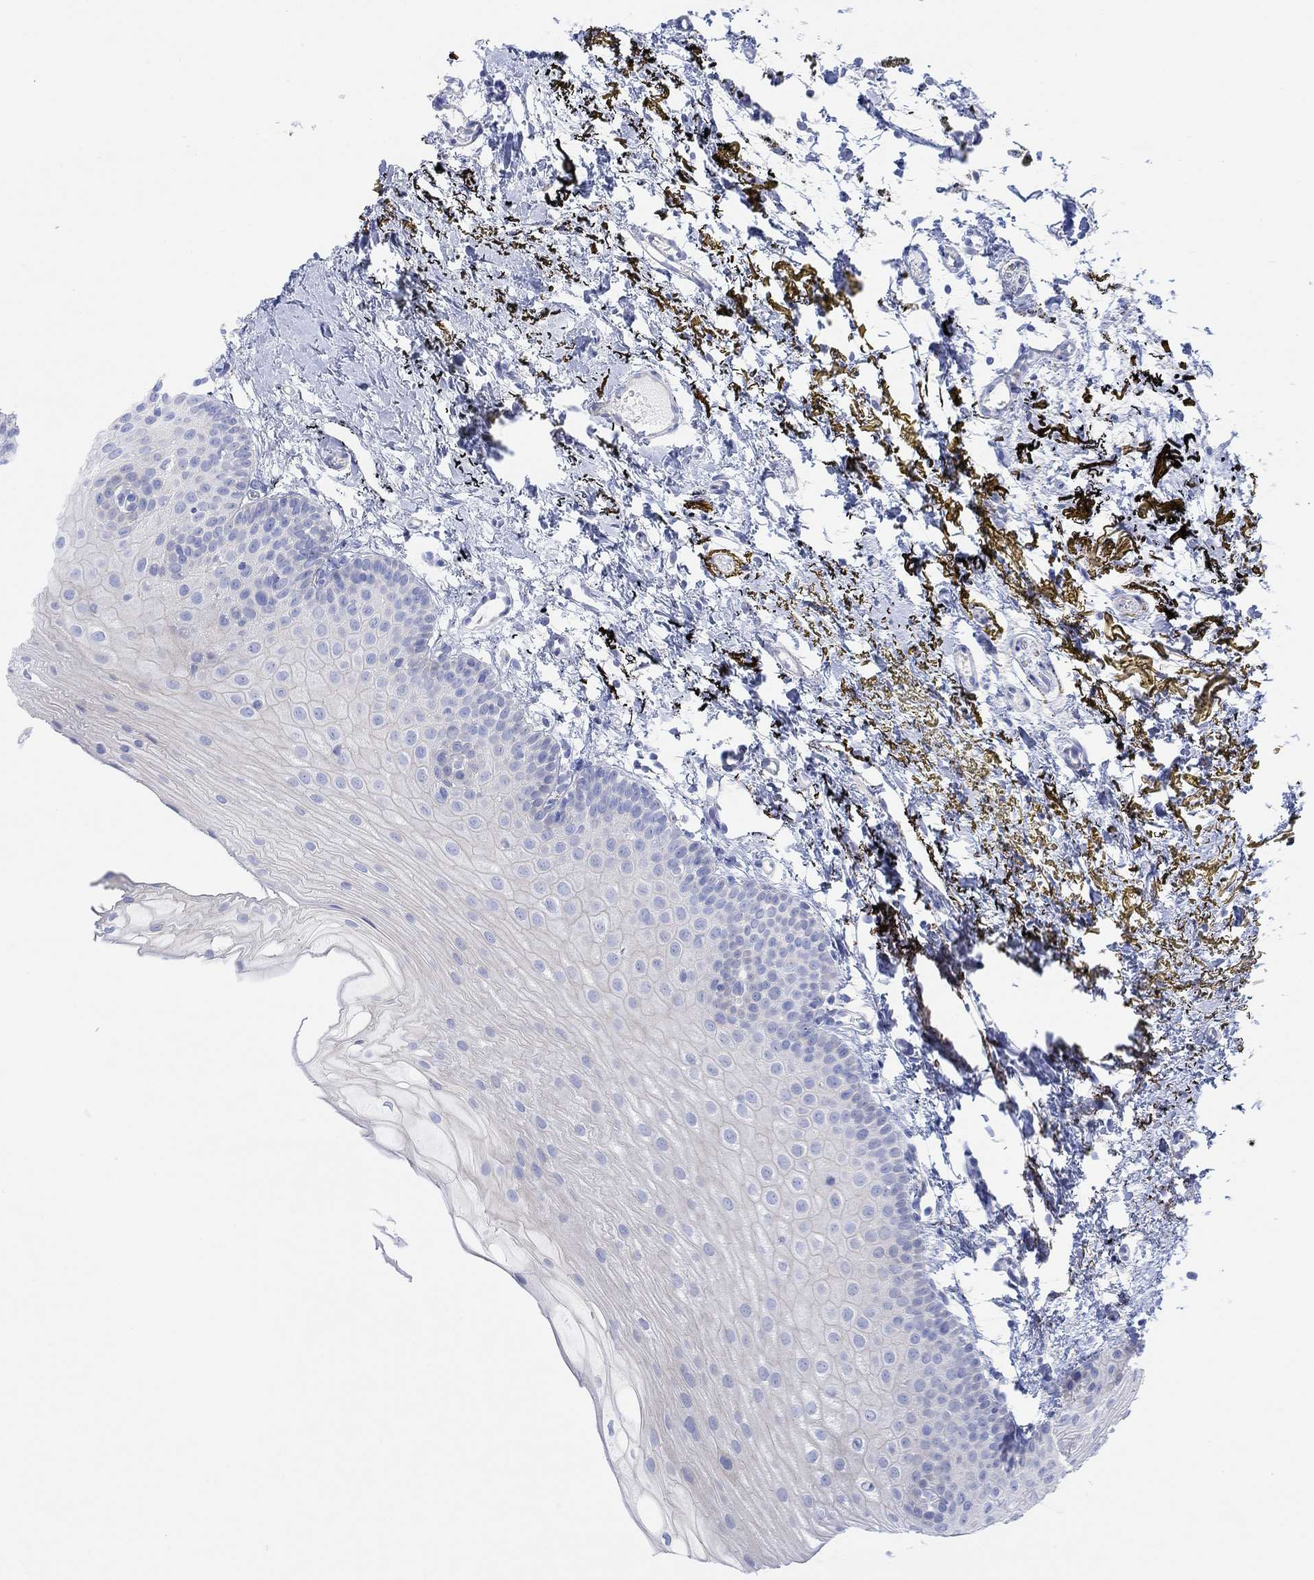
{"staining": {"intensity": "negative", "quantity": "none", "location": "none"}, "tissue": "oral mucosa", "cell_type": "Squamous epithelial cells", "image_type": "normal", "snomed": [{"axis": "morphology", "description": "Normal tissue, NOS"}, {"axis": "topography", "description": "Oral tissue"}], "caption": "An immunohistochemistry (IHC) photomicrograph of unremarkable oral mucosa is shown. There is no staining in squamous epithelial cells of oral mucosa.", "gene": "TLDC2", "patient": {"sex": "female", "age": 57}}